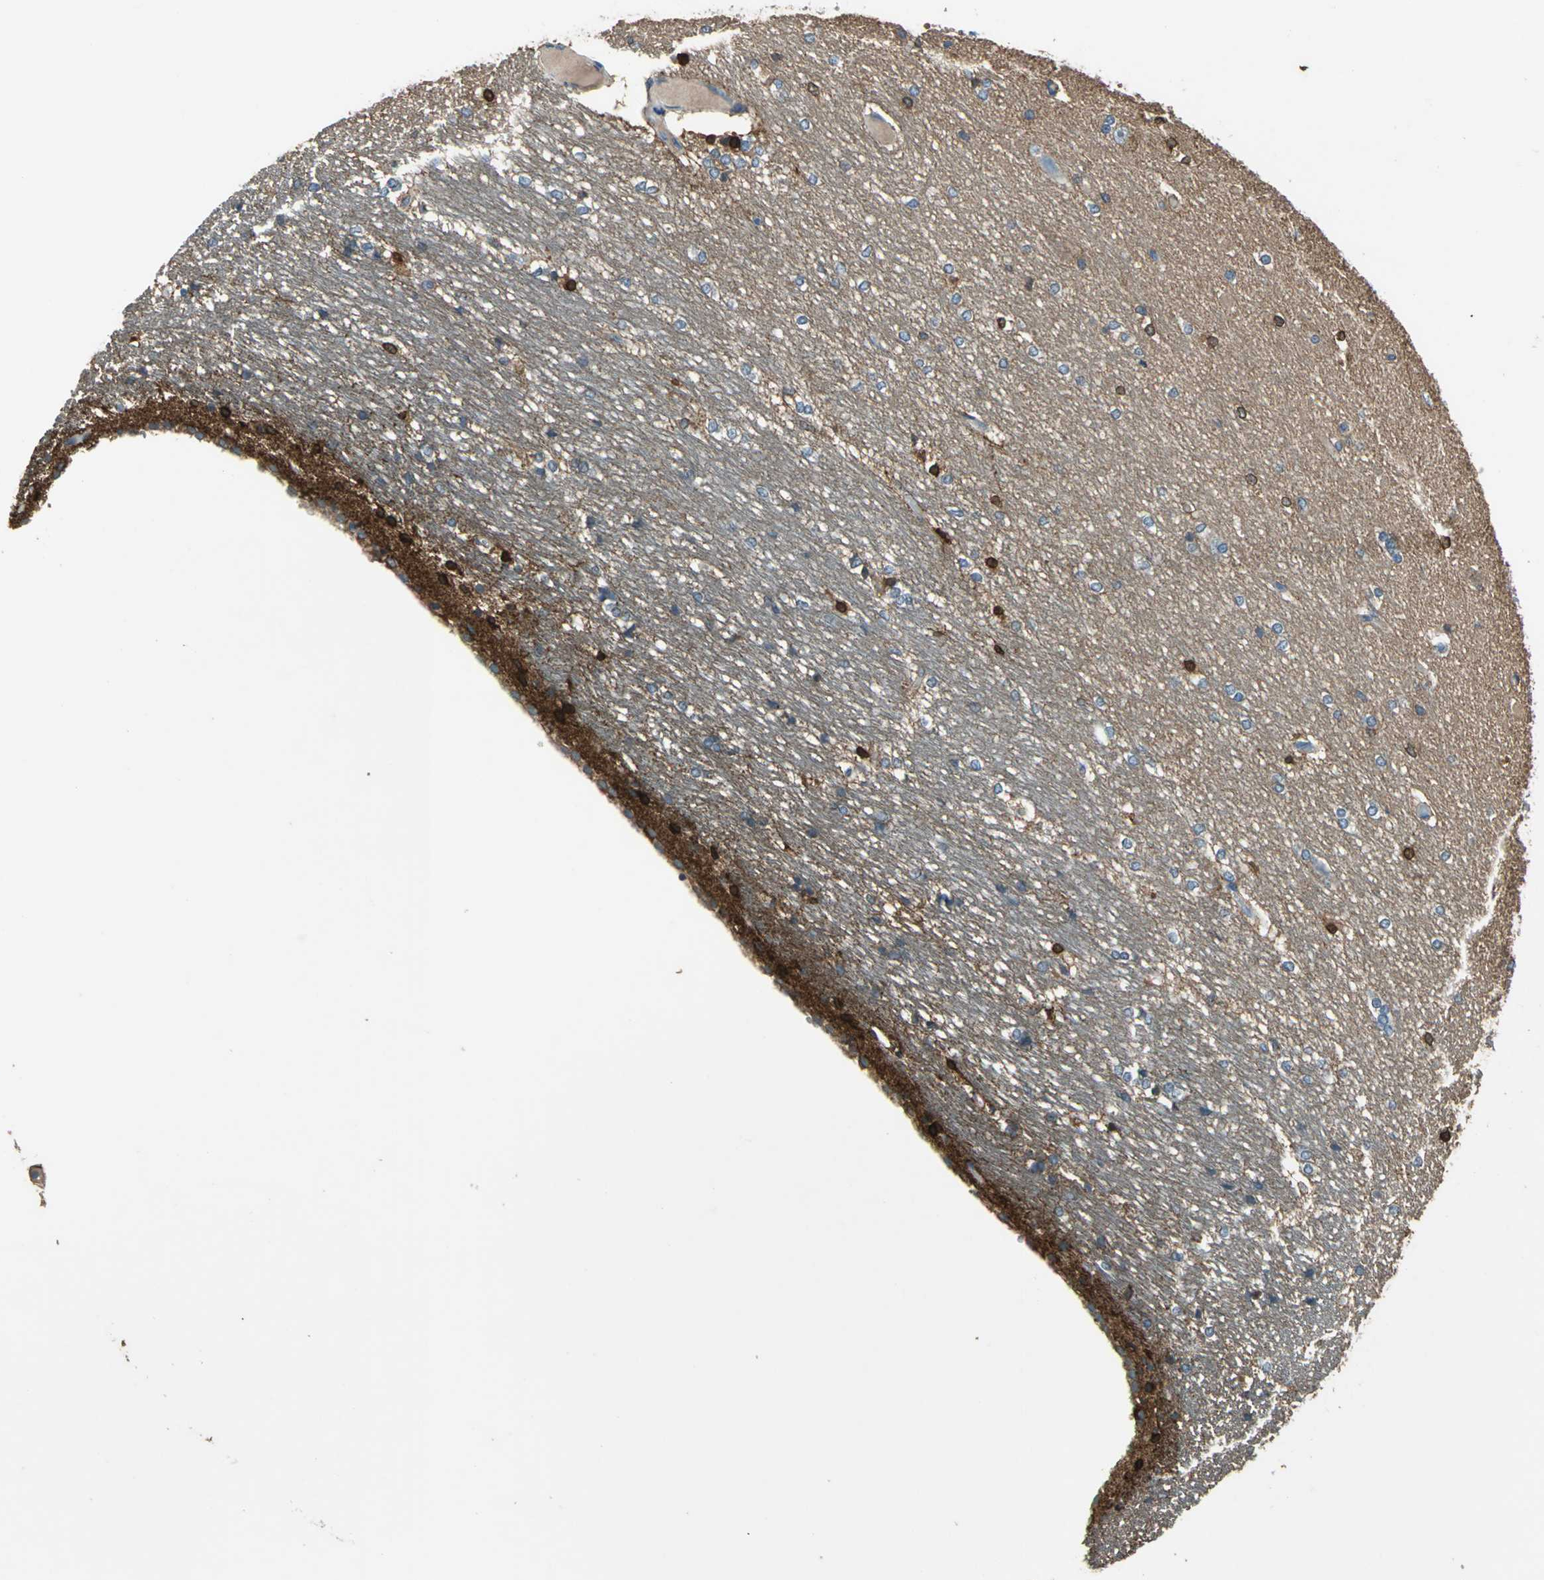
{"staining": {"intensity": "strong", "quantity": "<25%", "location": "cytoplasmic/membranous"}, "tissue": "hippocampus", "cell_type": "Glial cells", "image_type": "normal", "snomed": [{"axis": "morphology", "description": "Normal tissue, NOS"}, {"axis": "topography", "description": "Hippocampus"}], "caption": "Immunohistochemistry (DAB) staining of normal human hippocampus displays strong cytoplasmic/membranous protein staining in about <25% of glial cells. The staining was performed using DAB (3,3'-diaminobenzidine), with brown indicating positive protein expression. Nuclei are stained blue with hematoxylin.", "gene": "PRKCA", "patient": {"sex": "female", "age": 19}}